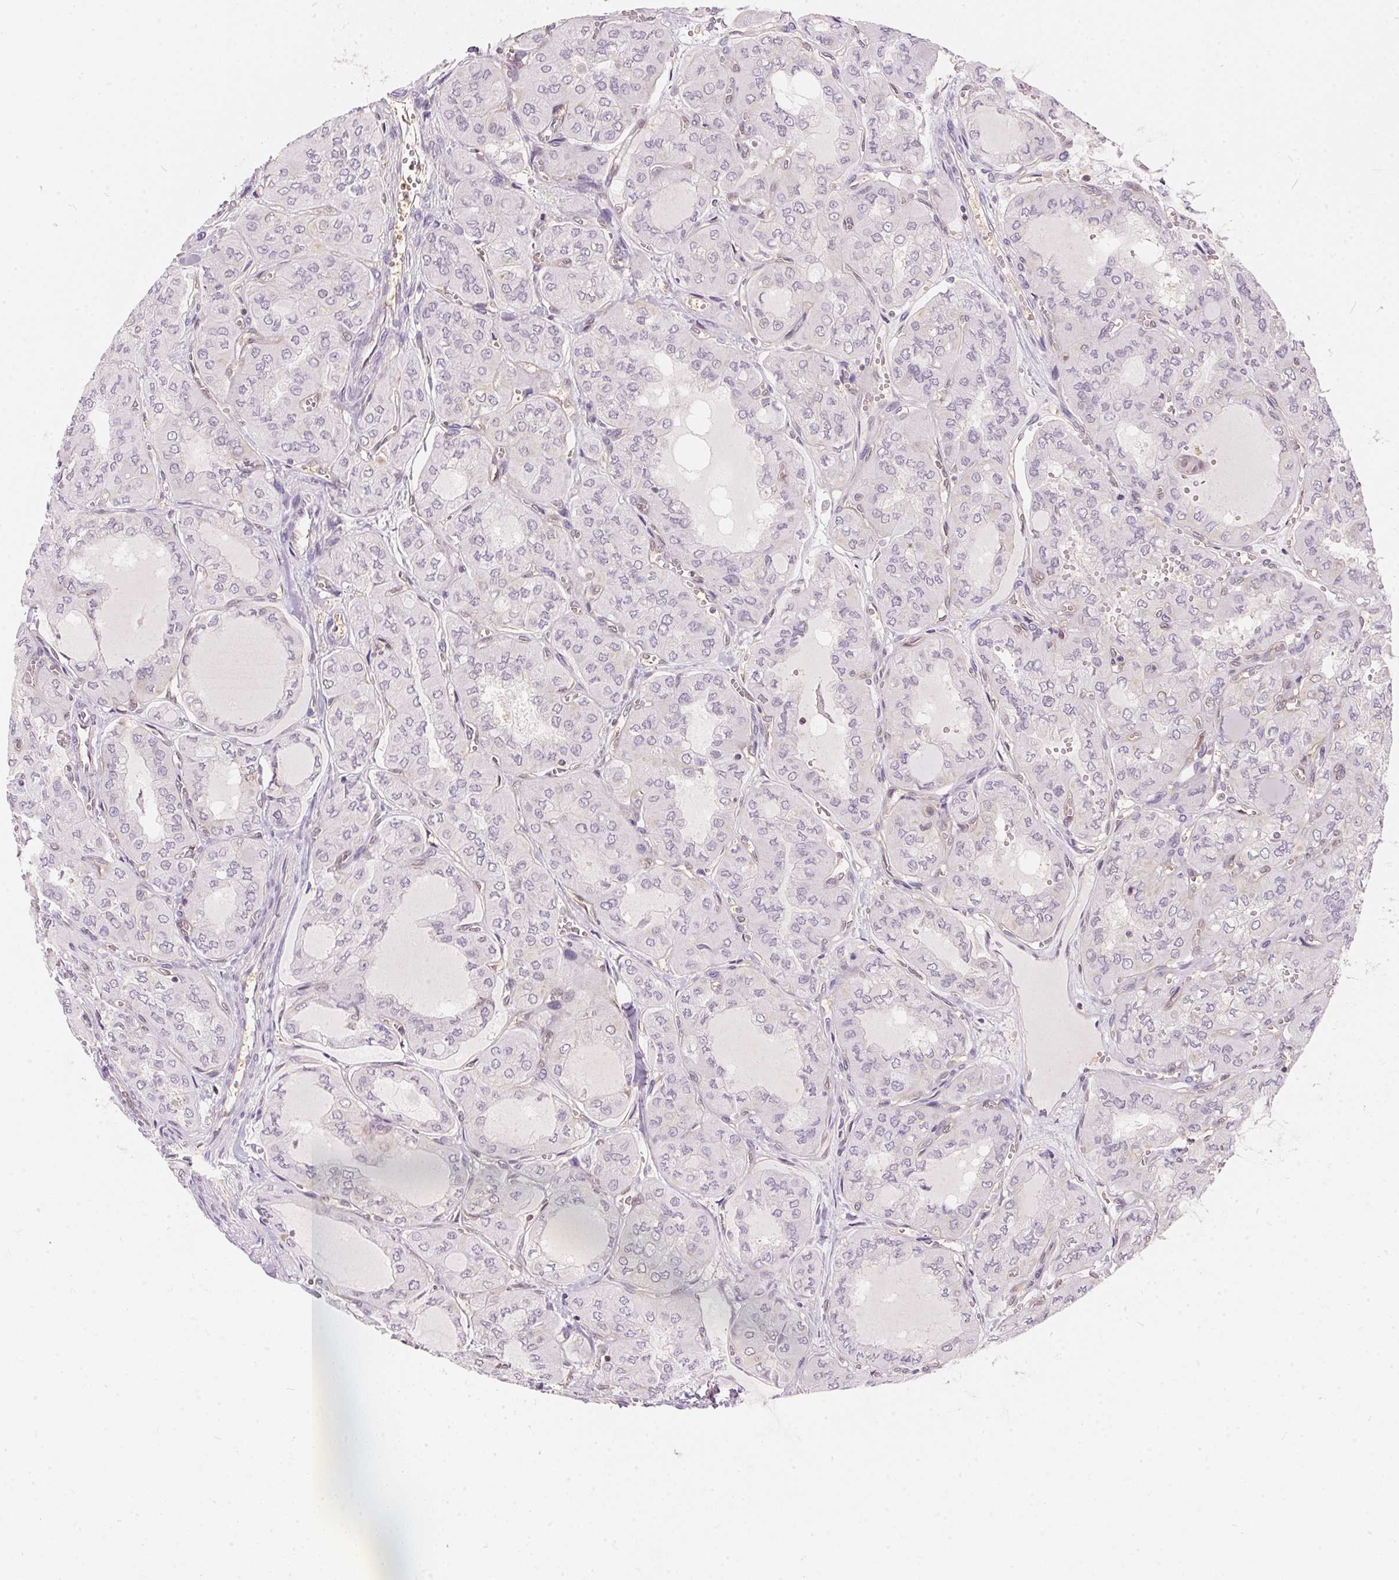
{"staining": {"intensity": "negative", "quantity": "none", "location": "none"}, "tissue": "thyroid cancer", "cell_type": "Tumor cells", "image_type": "cancer", "snomed": [{"axis": "morphology", "description": "Papillary adenocarcinoma, NOS"}, {"axis": "topography", "description": "Thyroid gland"}], "caption": "IHC image of neoplastic tissue: thyroid cancer (papillary adenocarcinoma) stained with DAB demonstrates no significant protein staining in tumor cells.", "gene": "BLMH", "patient": {"sex": "male", "age": 20}}